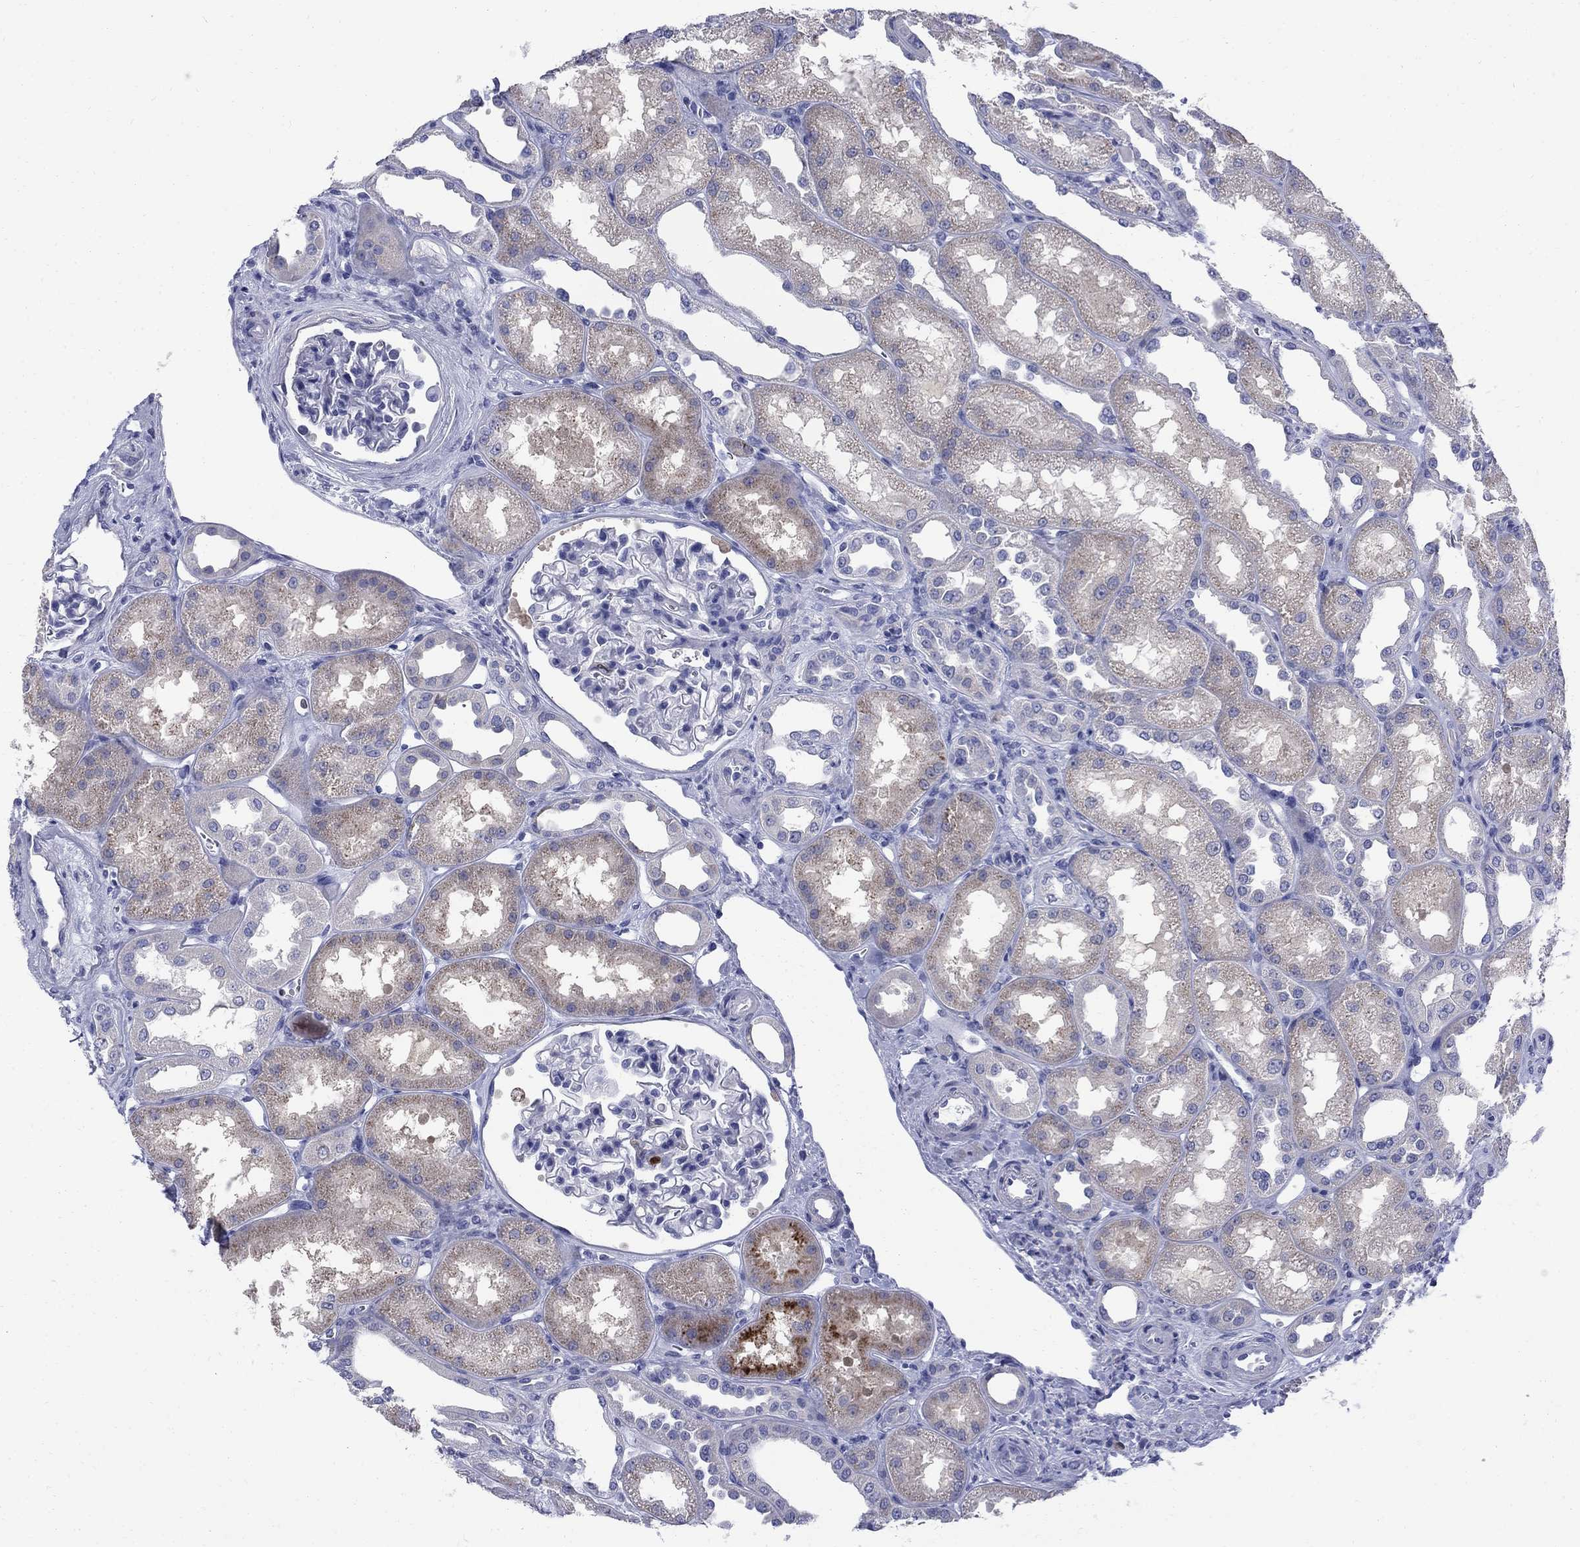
{"staining": {"intensity": "negative", "quantity": "none", "location": "none"}, "tissue": "kidney", "cell_type": "Cells in glomeruli", "image_type": "normal", "snomed": [{"axis": "morphology", "description": "Normal tissue, NOS"}, {"axis": "topography", "description": "Kidney"}], "caption": "Cells in glomeruli show no significant protein positivity in benign kidney. (DAB (3,3'-diaminobenzidine) immunohistochemistry, high magnification).", "gene": "SERPINB2", "patient": {"sex": "male", "age": 61}}